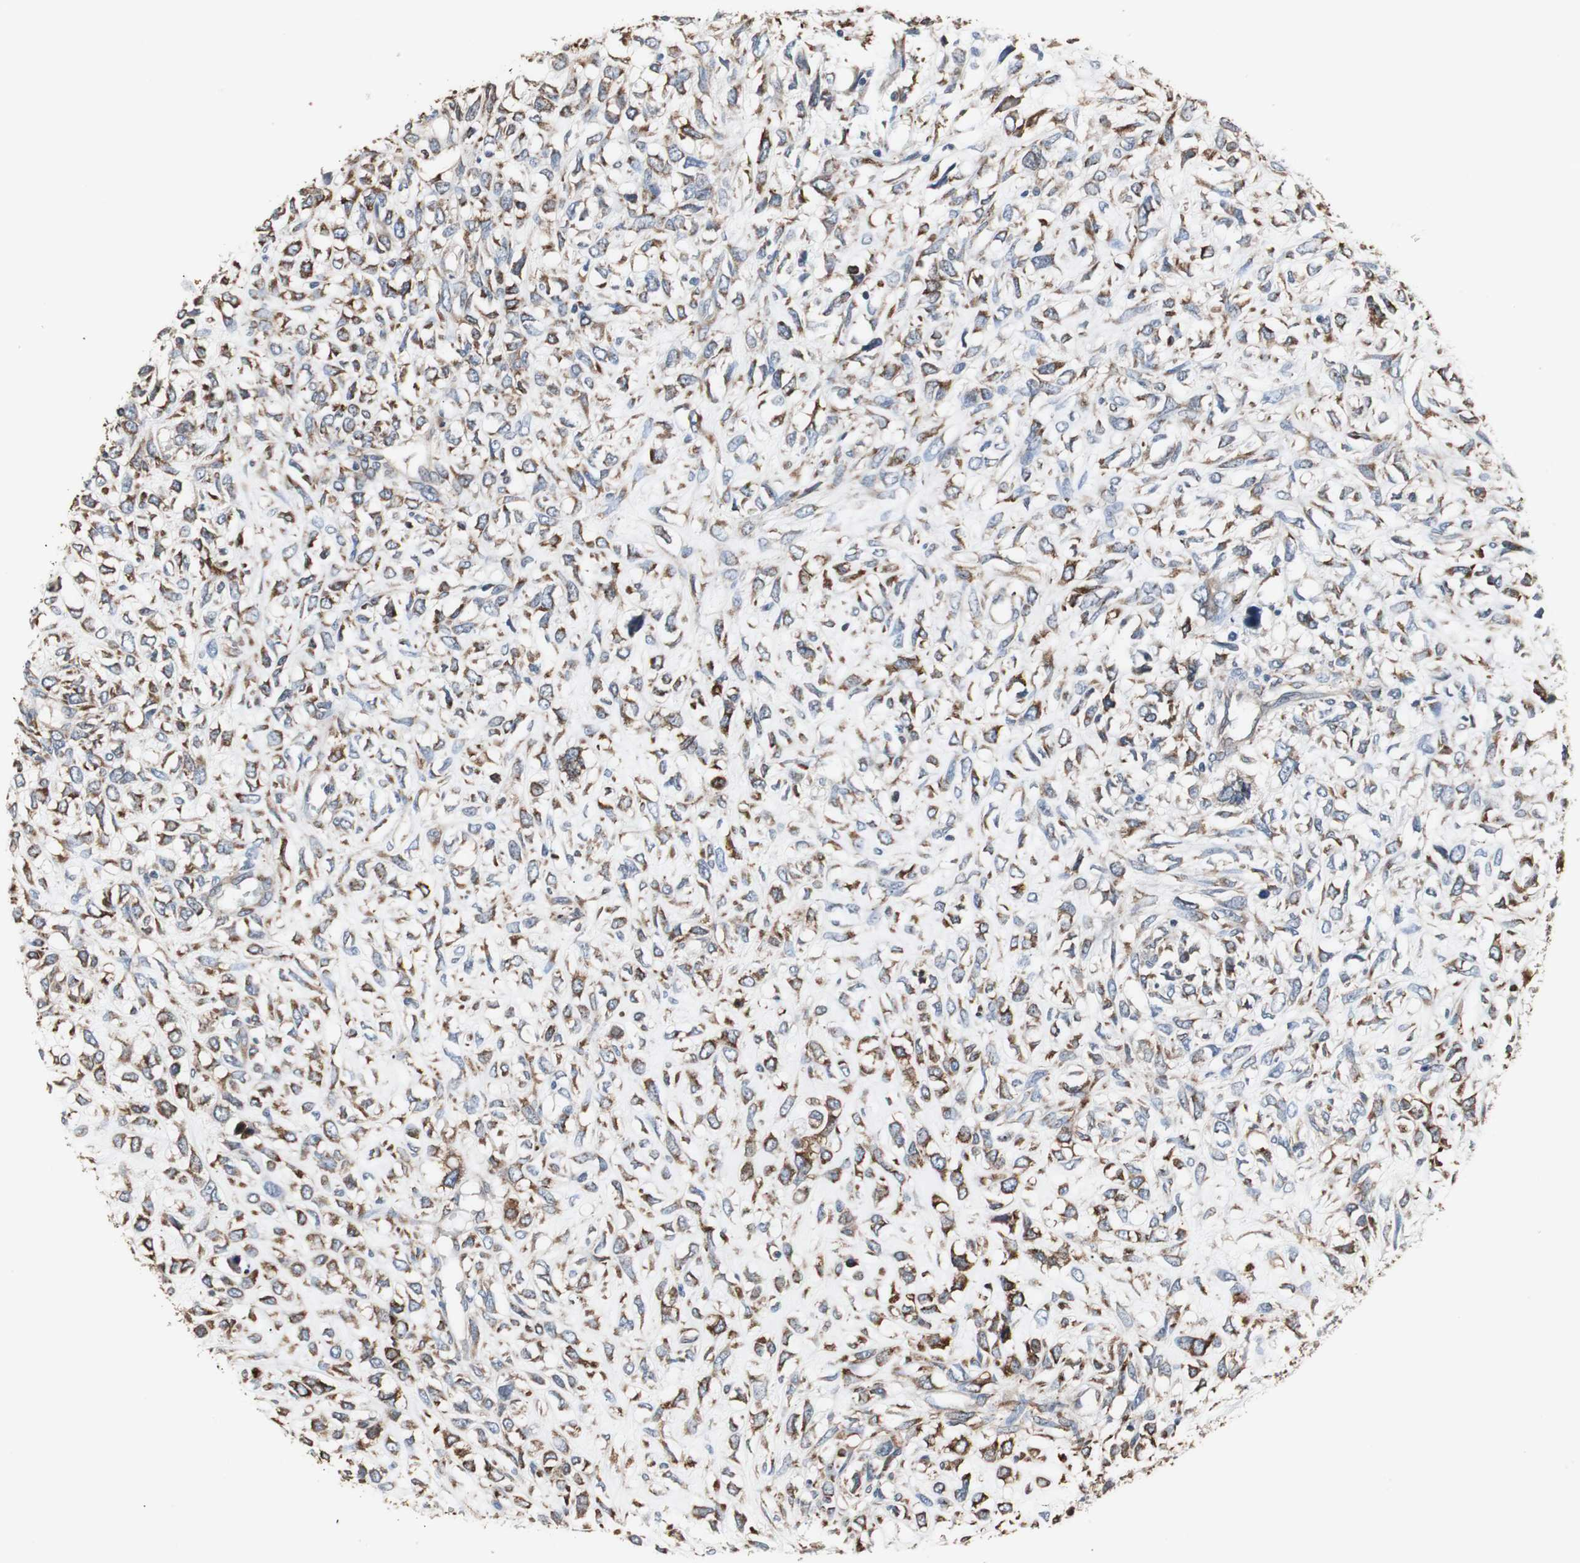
{"staining": {"intensity": "strong", "quantity": ">75%", "location": "cytoplasmic/membranous"}, "tissue": "head and neck cancer", "cell_type": "Tumor cells", "image_type": "cancer", "snomed": [{"axis": "morphology", "description": "Necrosis, NOS"}, {"axis": "morphology", "description": "Neoplasm, malignant, NOS"}, {"axis": "topography", "description": "Salivary gland"}, {"axis": "topography", "description": "Head-Neck"}], "caption": "This histopathology image reveals IHC staining of head and neck cancer (malignant neoplasm), with high strong cytoplasmic/membranous staining in approximately >75% of tumor cells.", "gene": "CALU", "patient": {"sex": "male", "age": 43}}